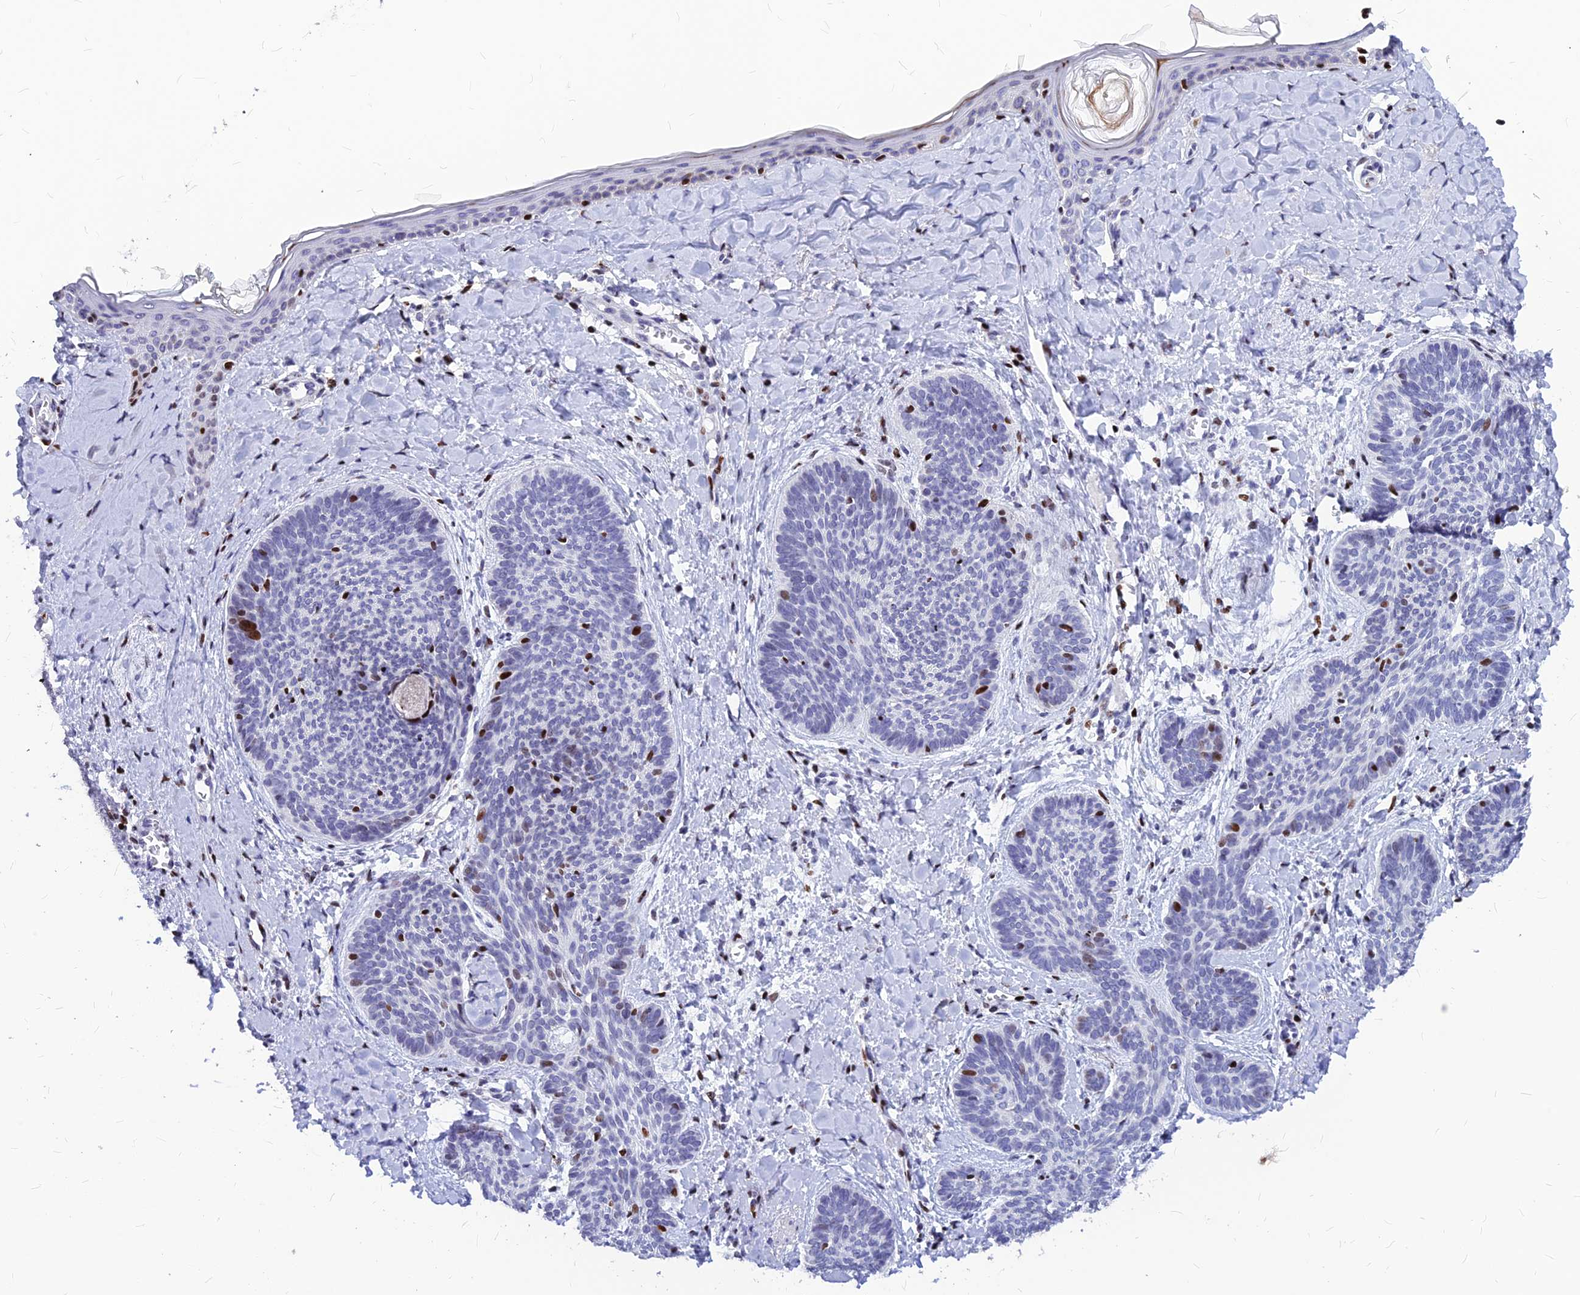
{"staining": {"intensity": "strong", "quantity": "<25%", "location": "nuclear"}, "tissue": "skin cancer", "cell_type": "Tumor cells", "image_type": "cancer", "snomed": [{"axis": "morphology", "description": "Basal cell carcinoma"}, {"axis": "topography", "description": "Skin"}], "caption": "An immunohistochemistry (IHC) histopathology image of tumor tissue is shown. Protein staining in brown shows strong nuclear positivity in basal cell carcinoma (skin) within tumor cells. (DAB (3,3'-diaminobenzidine) IHC, brown staining for protein, blue staining for nuclei).", "gene": "PRPS1", "patient": {"sex": "female", "age": 81}}